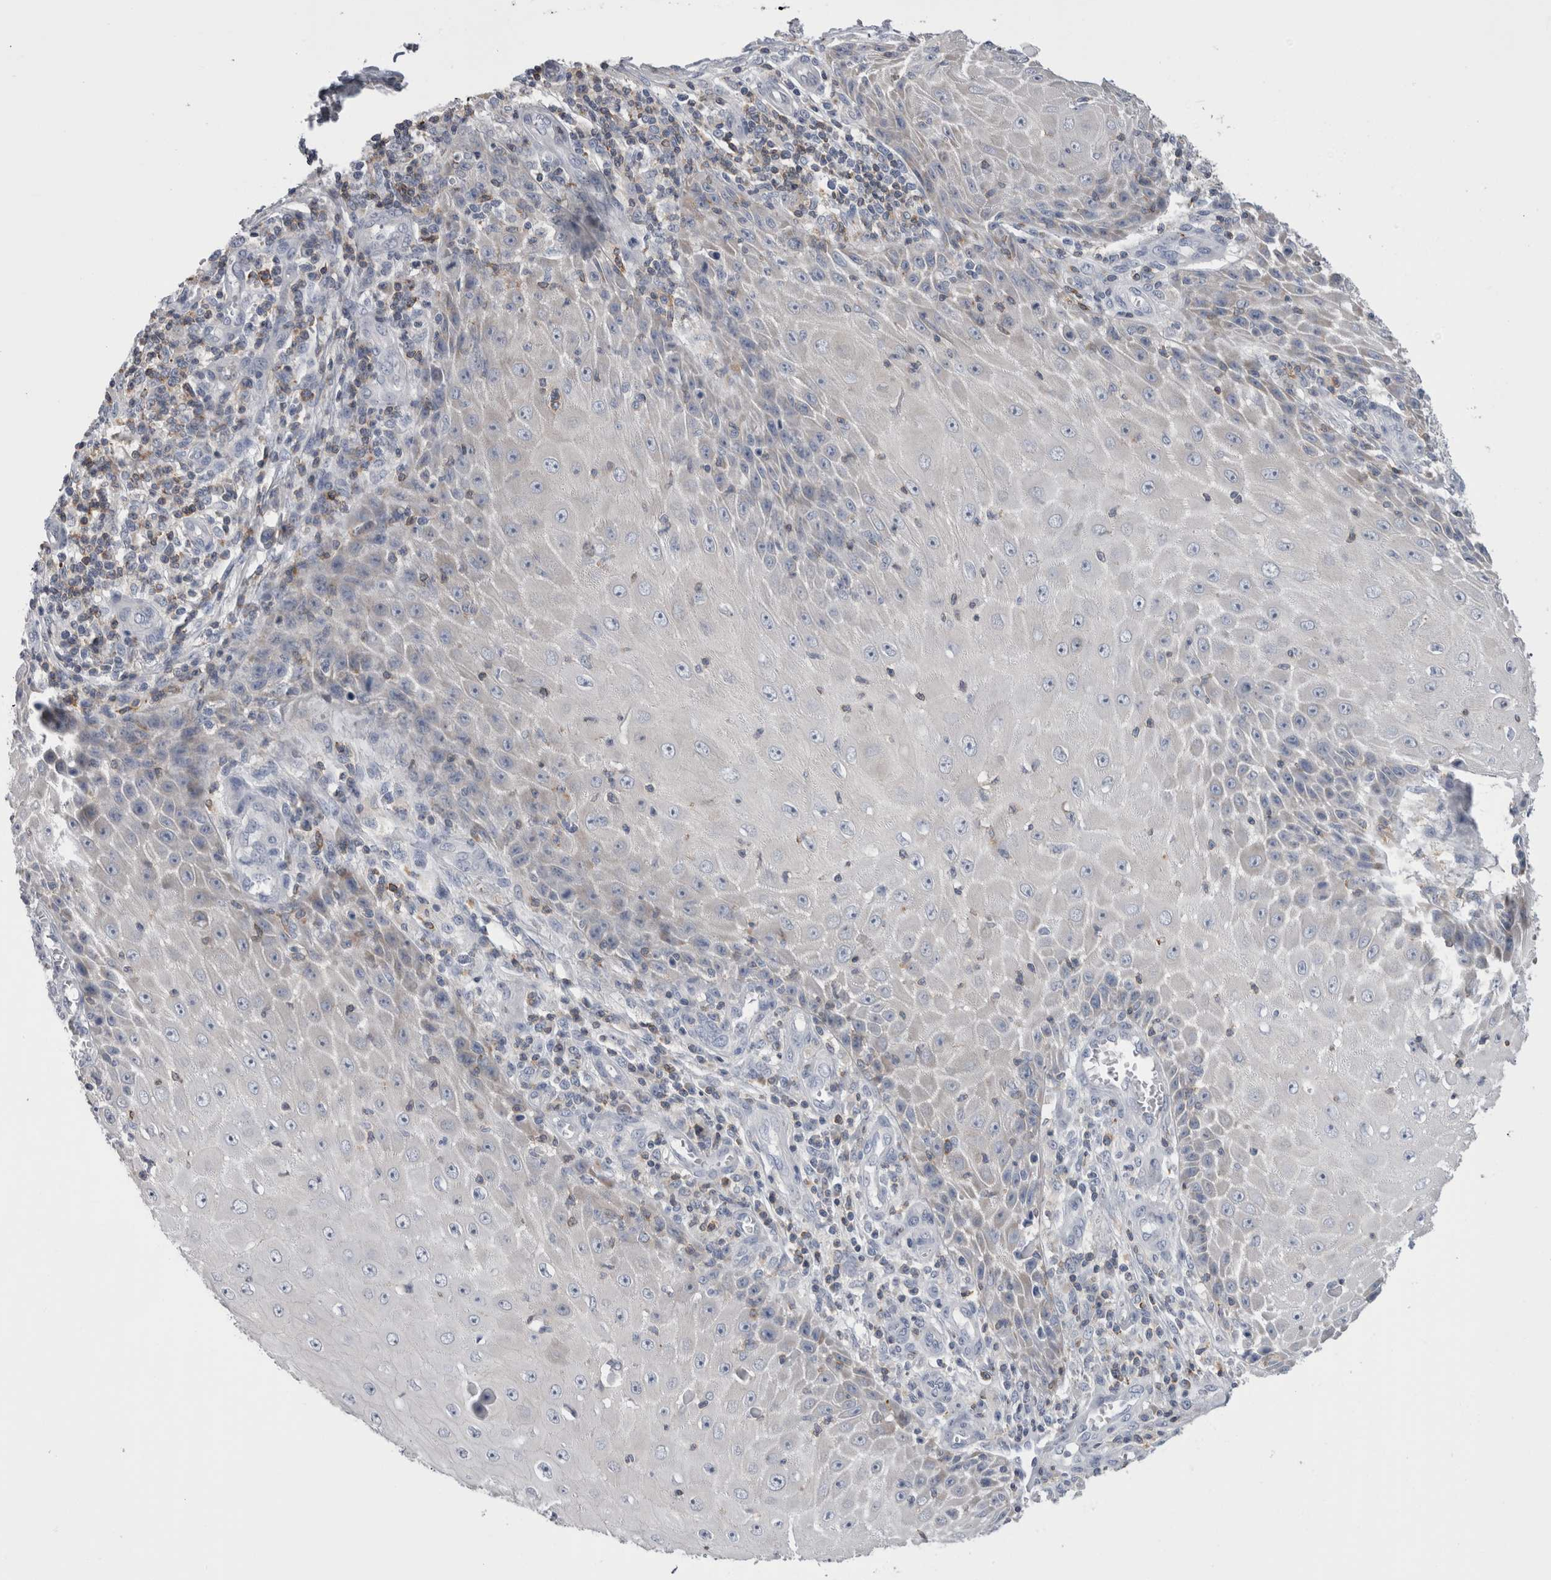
{"staining": {"intensity": "negative", "quantity": "none", "location": "none"}, "tissue": "skin cancer", "cell_type": "Tumor cells", "image_type": "cancer", "snomed": [{"axis": "morphology", "description": "Squamous cell carcinoma, NOS"}, {"axis": "topography", "description": "Skin"}], "caption": "This is an IHC histopathology image of skin squamous cell carcinoma. There is no staining in tumor cells.", "gene": "DCTN6", "patient": {"sex": "female", "age": 73}}